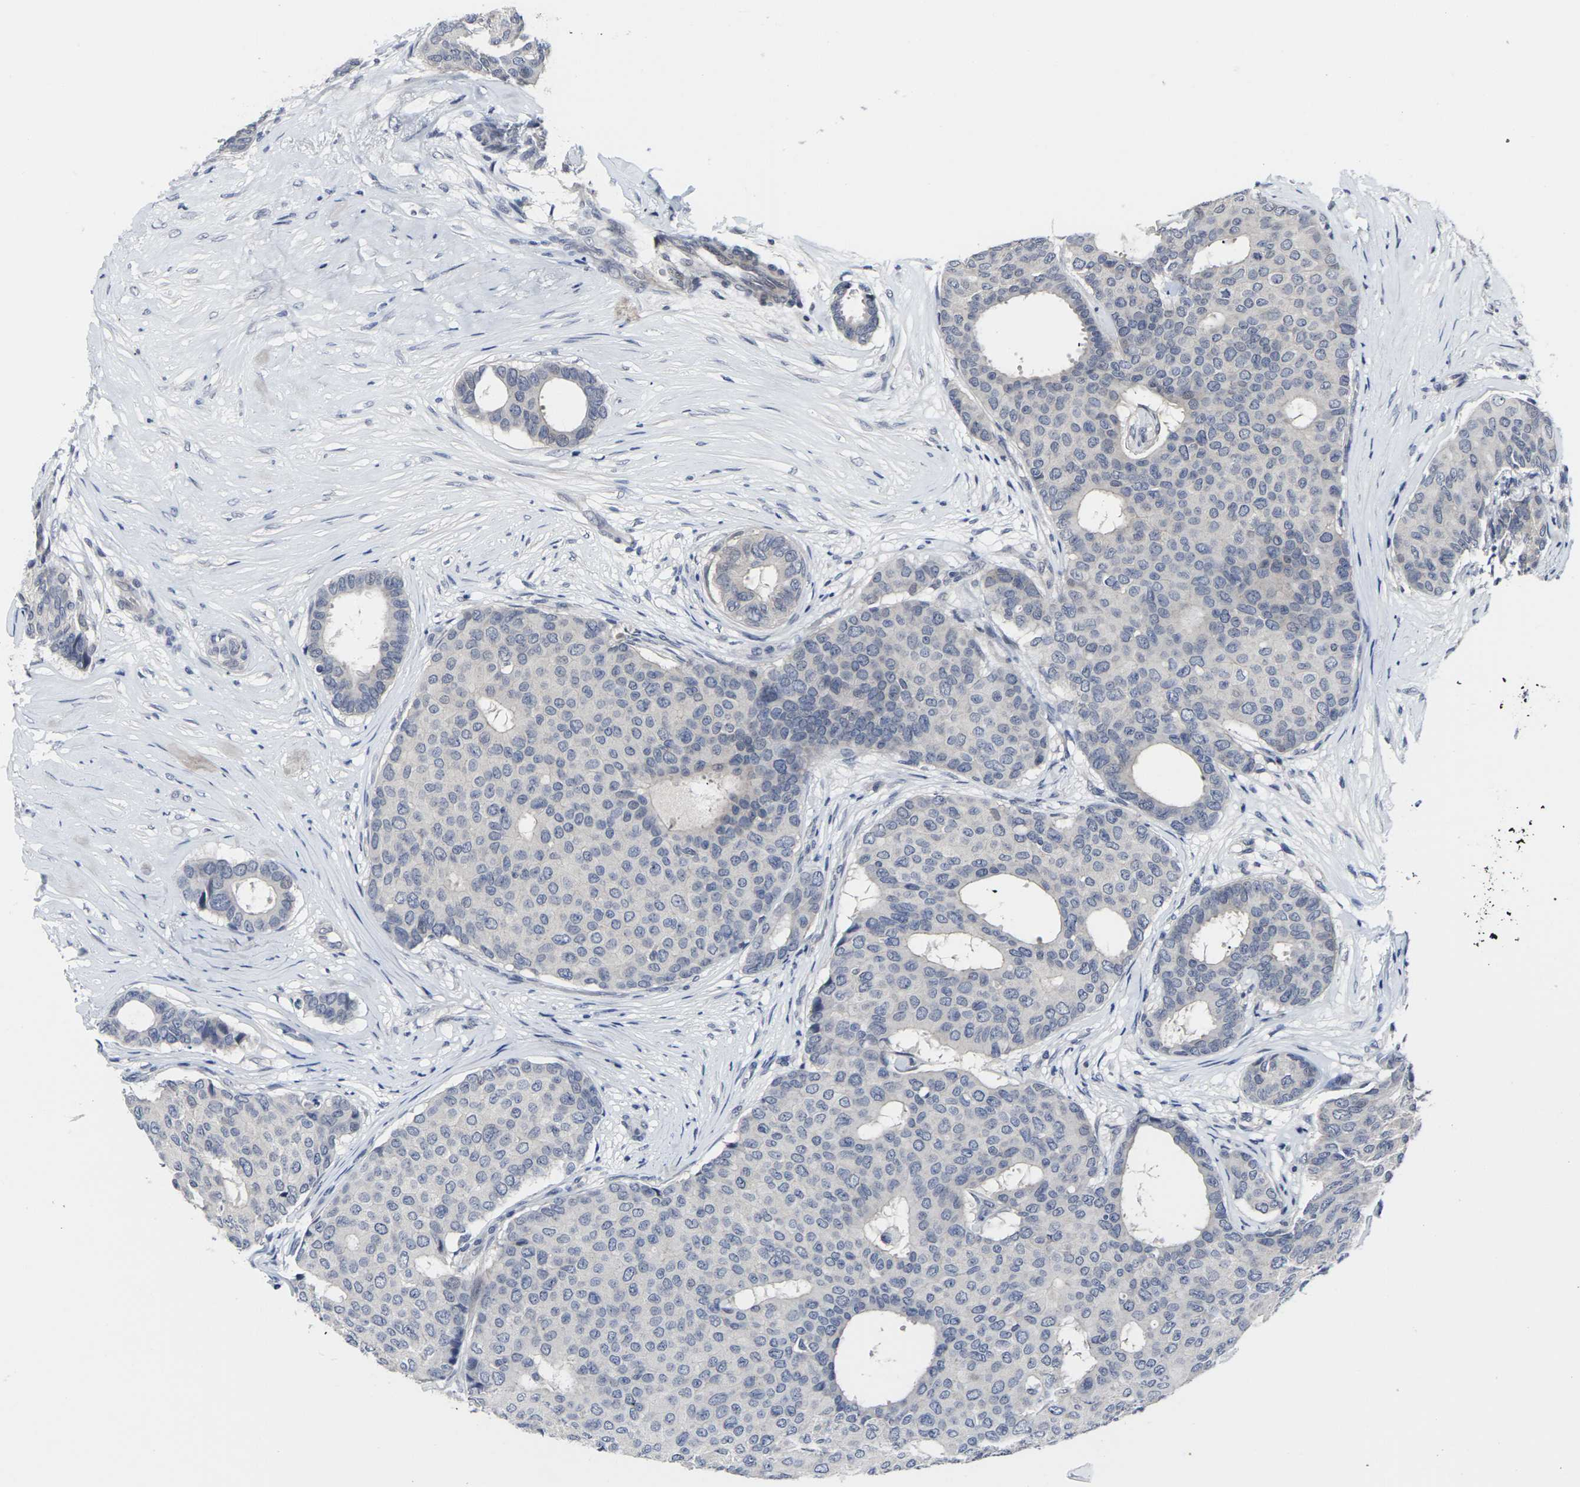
{"staining": {"intensity": "negative", "quantity": "none", "location": "none"}, "tissue": "breast cancer", "cell_type": "Tumor cells", "image_type": "cancer", "snomed": [{"axis": "morphology", "description": "Duct carcinoma"}, {"axis": "topography", "description": "Breast"}], "caption": "Protein analysis of breast invasive ductal carcinoma exhibits no significant staining in tumor cells.", "gene": "MSANTD4", "patient": {"sex": "female", "age": 75}}